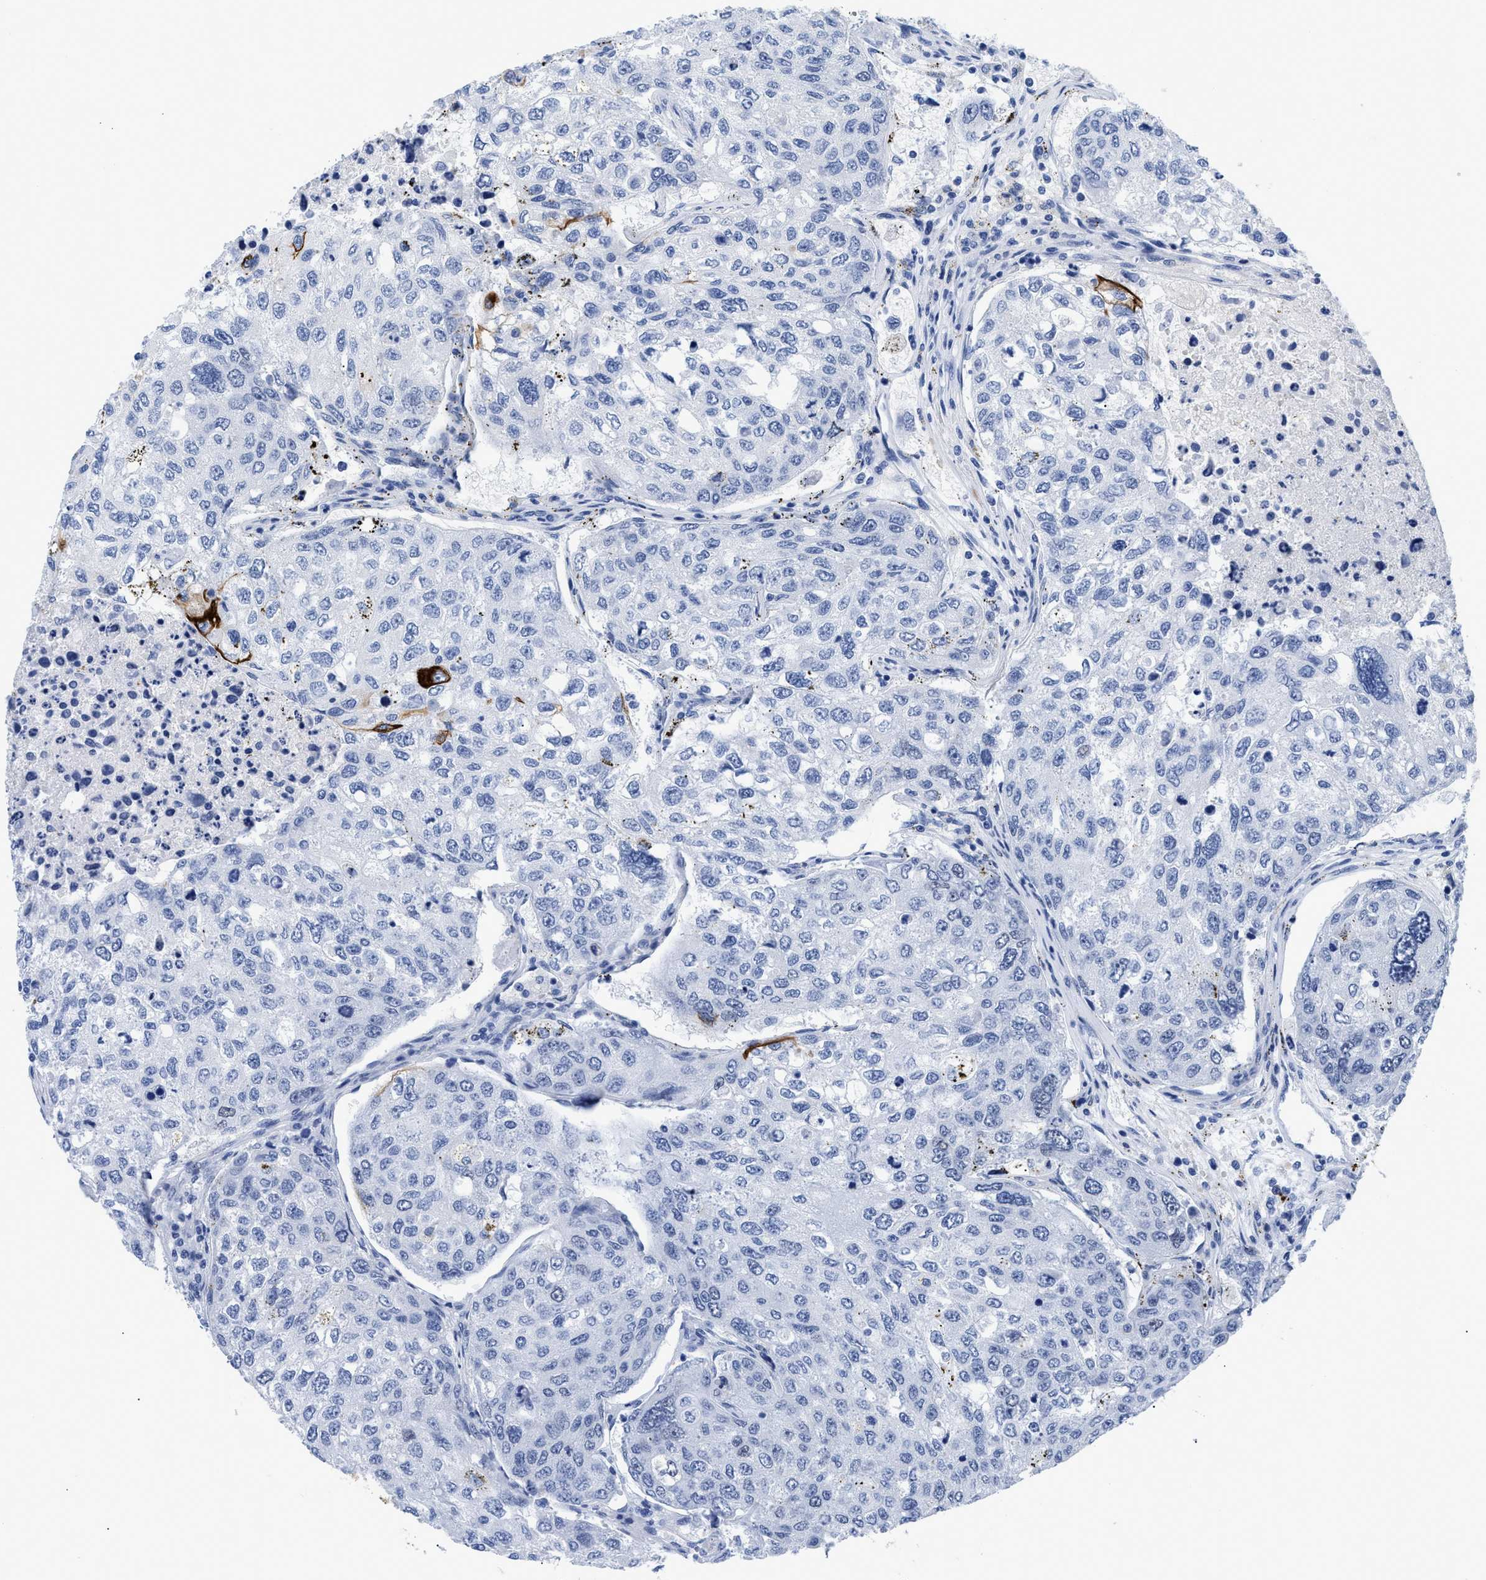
{"staining": {"intensity": "strong", "quantity": "<25%", "location": "cytoplasmic/membranous"}, "tissue": "urothelial cancer", "cell_type": "Tumor cells", "image_type": "cancer", "snomed": [{"axis": "morphology", "description": "Urothelial carcinoma, High grade"}, {"axis": "topography", "description": "Lymph node"}, {"axis": "topography", "description": "Urinary bladder"}], "caption": "Immunohistochemical staining of urothelial carcinoma (high-grade) reveals strong cytoplasmic/membranous protein staining in about <25% of tumor cells.", "gene": "DUSP26", "patient": {"sex": "male", "age": 51}}